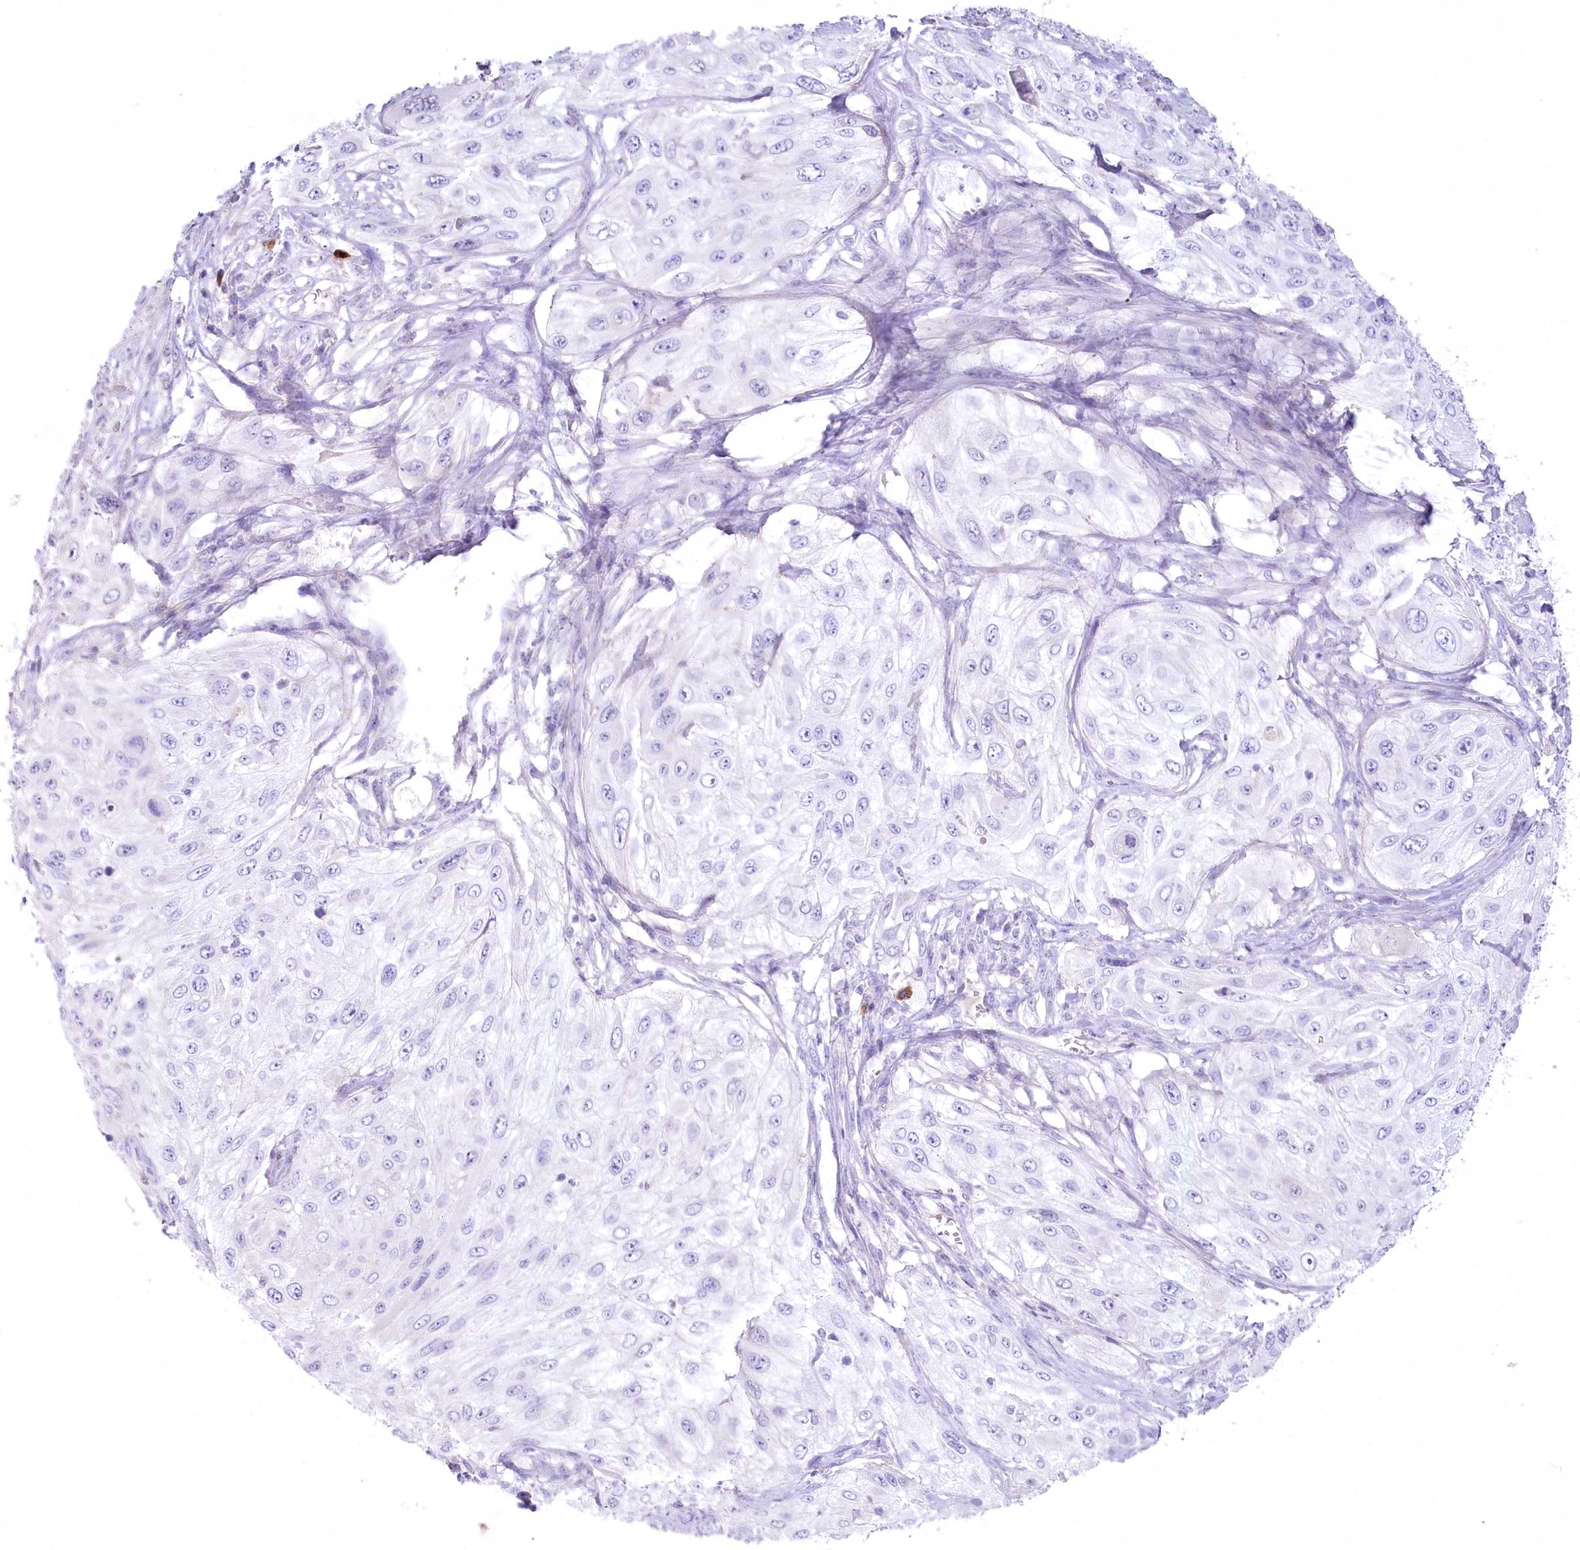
{"staining": {"intensity": "negative", "quantity": "none", "location": "none"}, "tissue": "cervical cancer", "cell_type": "Tumor cells", "image_type": "cancer", "snomed": [{"axis": "morphology", "description": "Squamous cell carcinoma, NOS"}, {"axis": "topography", "description": "Cervix"}], "caption": "The image reveals no significant expression in tumor cells of cervical cancer (squamous cell carcinoma).", "gene": "MYOZ1", "patient": {"sex": "female", "age": 42}}